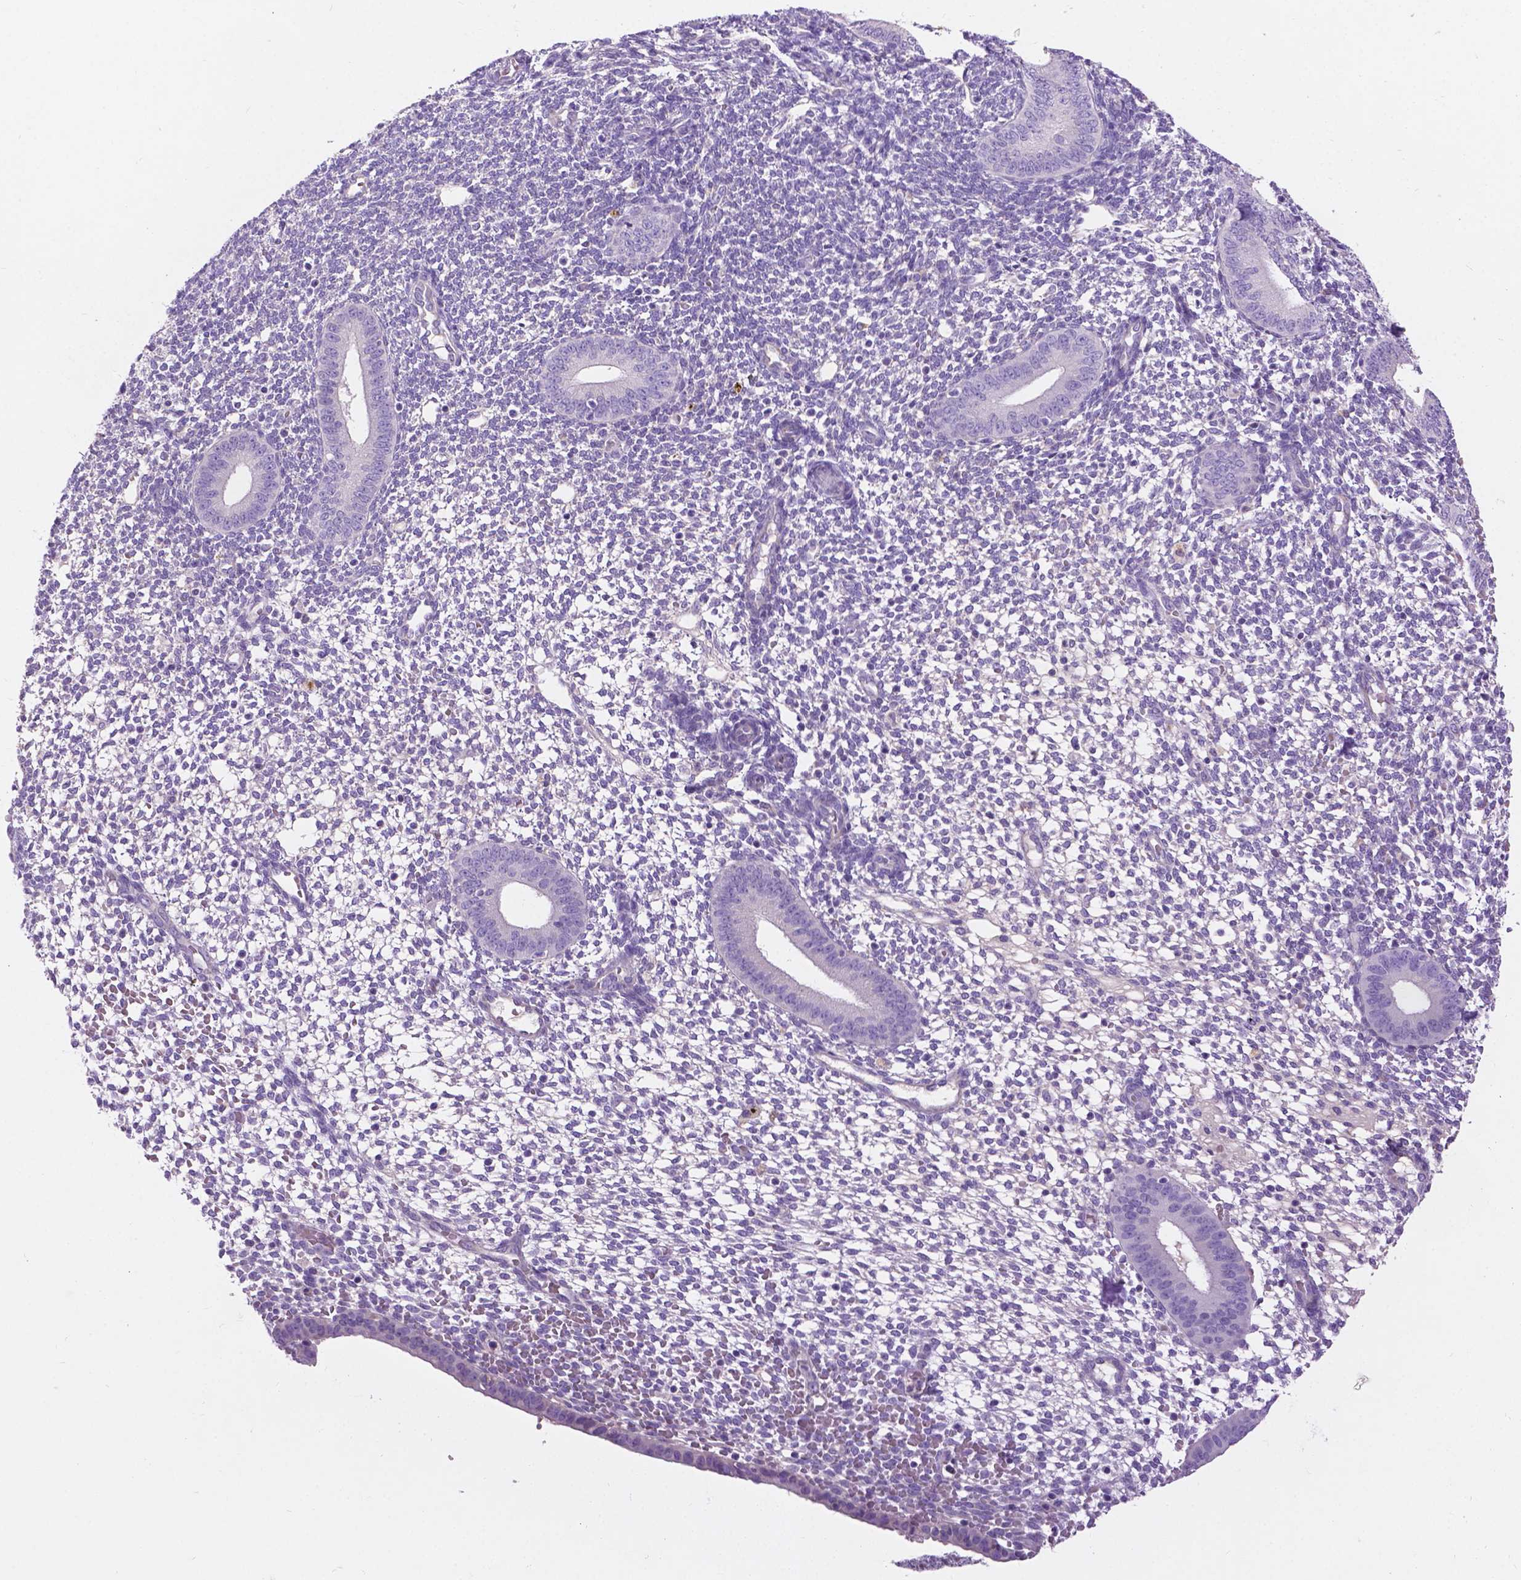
{"staining": {"intensity": "negative", "quantity": "none", "location": "none"}, "tissue": "endometrium", "cell_type": "Cells in endometrial stroma", "image_type": "normal", "snomed": [{"axis": "morphology", "description": "Normal tissue, NOS"}, {"axis": "topography", "description": "Endometrium"}], "caption": "Immunohistochemical staining of benign human endometrium demonstrates no significant staining in cells in endometrial stroma. (DAB (3,3'-diaminobenzidine) IHC visualized using brightfield microscopy, high magnification).", "gene": "NOXO1", "patient": {"sex": "female", "age": 40}}